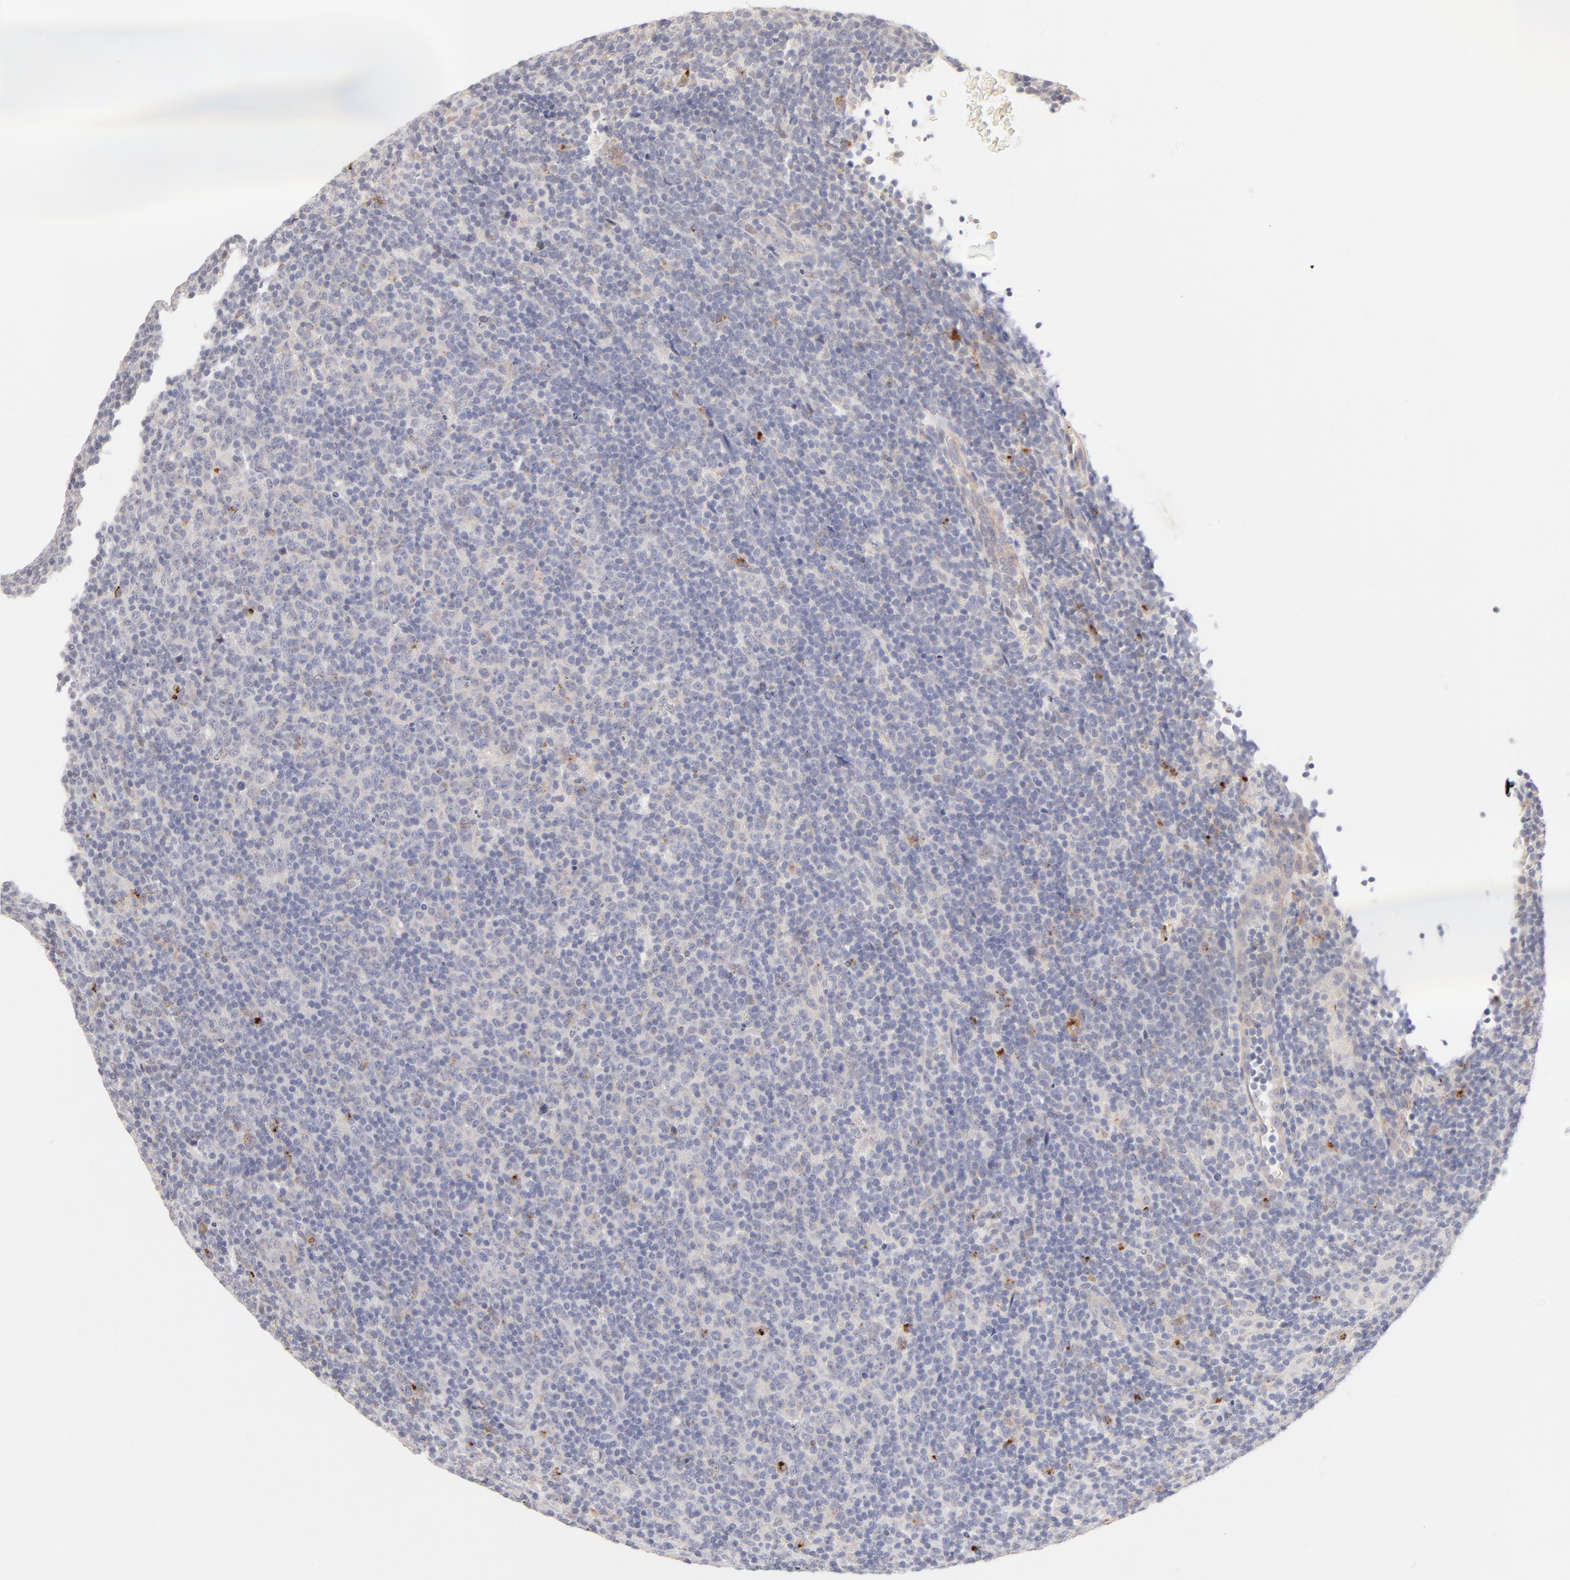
{"staining": {"intensity": "moderate", "quantity": "<25%", "location": "cytoplasmic/membranous"}, "tissue": "lymphoma", "cell_type": "Tumor cells", "image_type": "cancer", "snomed": [{"axis": "morphology", "description": "Malignant lymphoma, non-Hodgkin's type, Low grade"}, {"axis": "topography", "description": "Lymph node"}], "caption": "Low-grade malignant lymphoma, non-Hodgkin's type was stained to show a protein in brown. There is low levels of moderate cytoplasmic/membranous staining in approximately <25% of tumor cells. (DAB IHC, brown staining for protein, blue staining for nuclei).", "gene": "ELF3", "patient": {"sex": "male", "age": 70}}